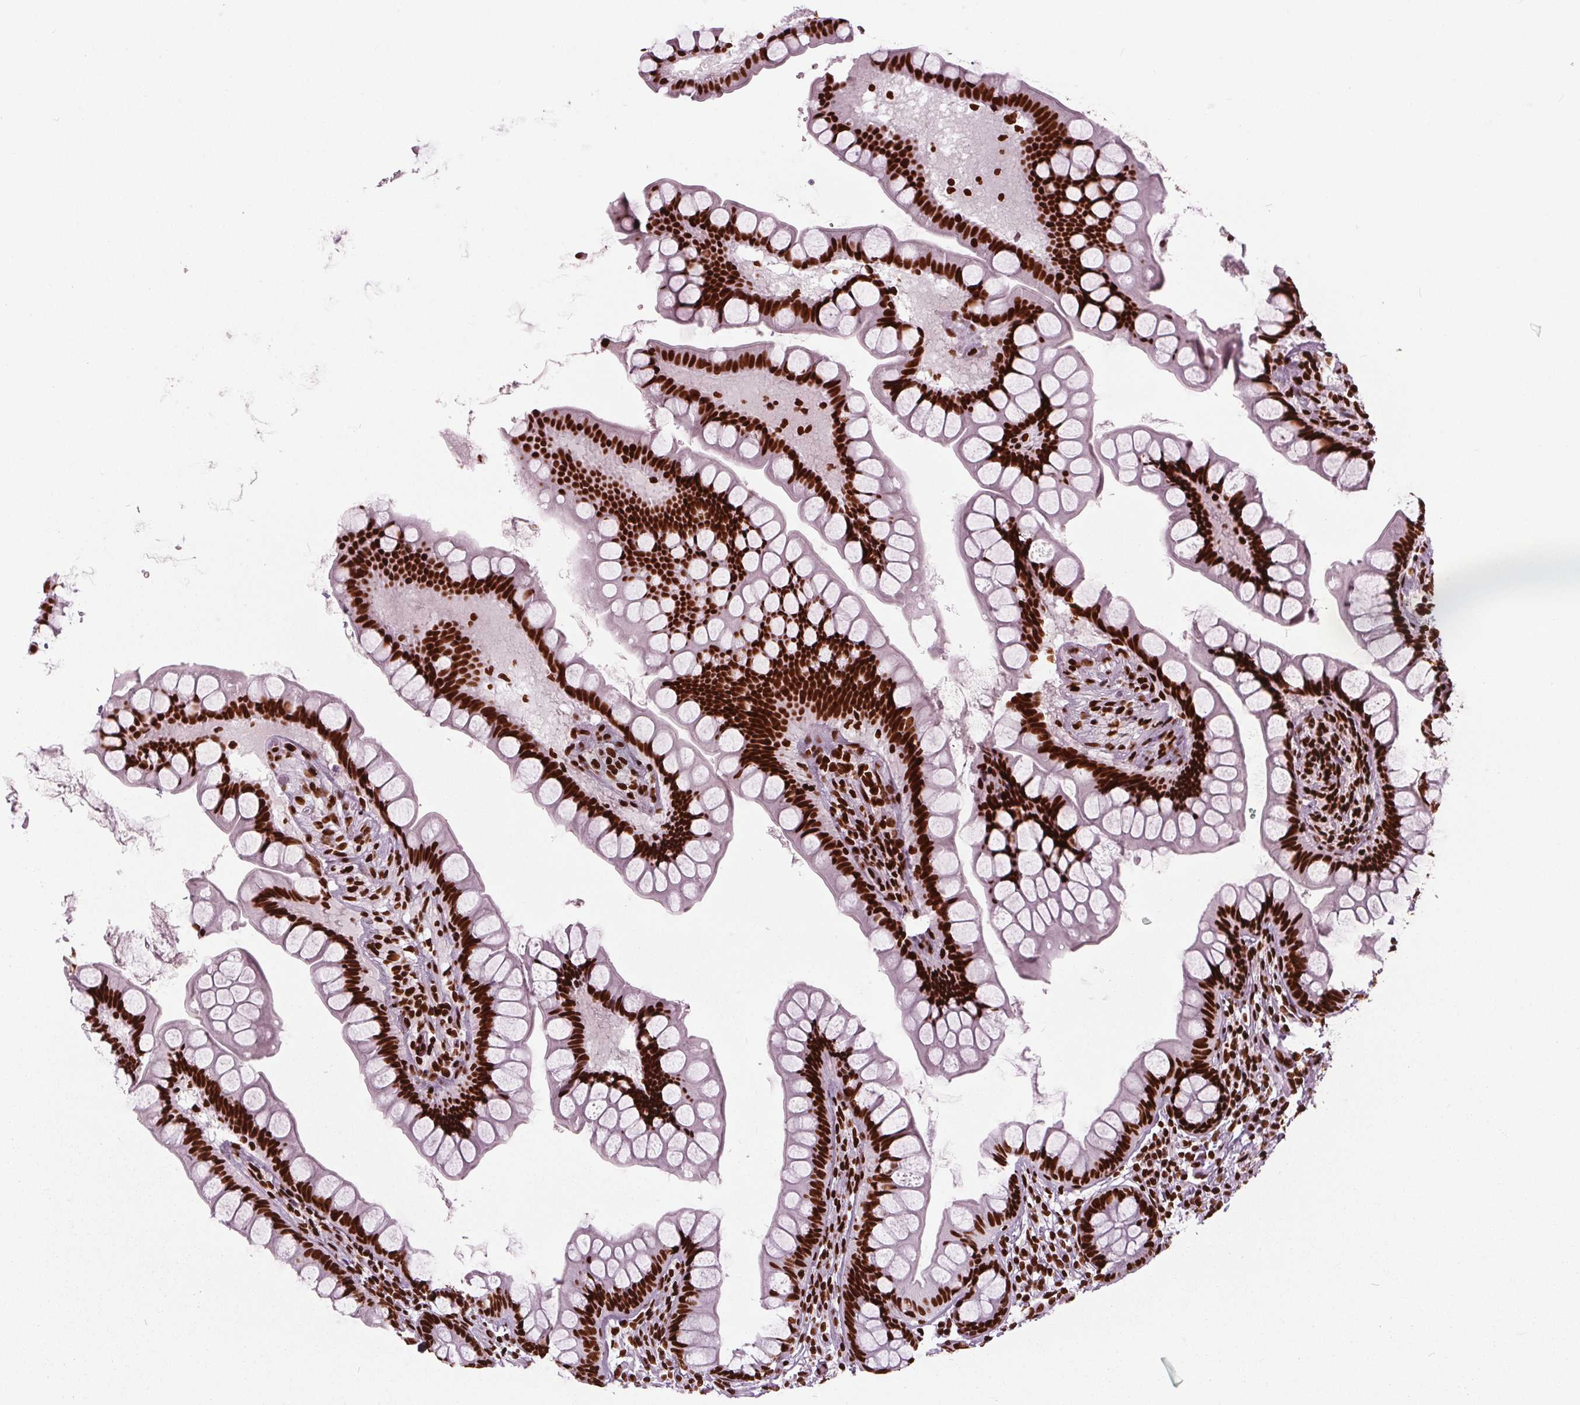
{"staining": {"intensity": "strong", "quantity": ">75%", "location": "nuclear"}, "tissue": "small intestine", "cell_type": "Glandular cells", "image_type": "normal", "snomed": [{"axis": "morphology", "description": "Normal tissue, NOS"}, {"axis": "topography", "description": "Small intestine"}], "caption": "Human small intestine stained with a brown dye reveals strong nuclear positive staining in about >75% of glandular cells.", "gene": "BRD4", "patient": {"sex": "male", "age": 70}}